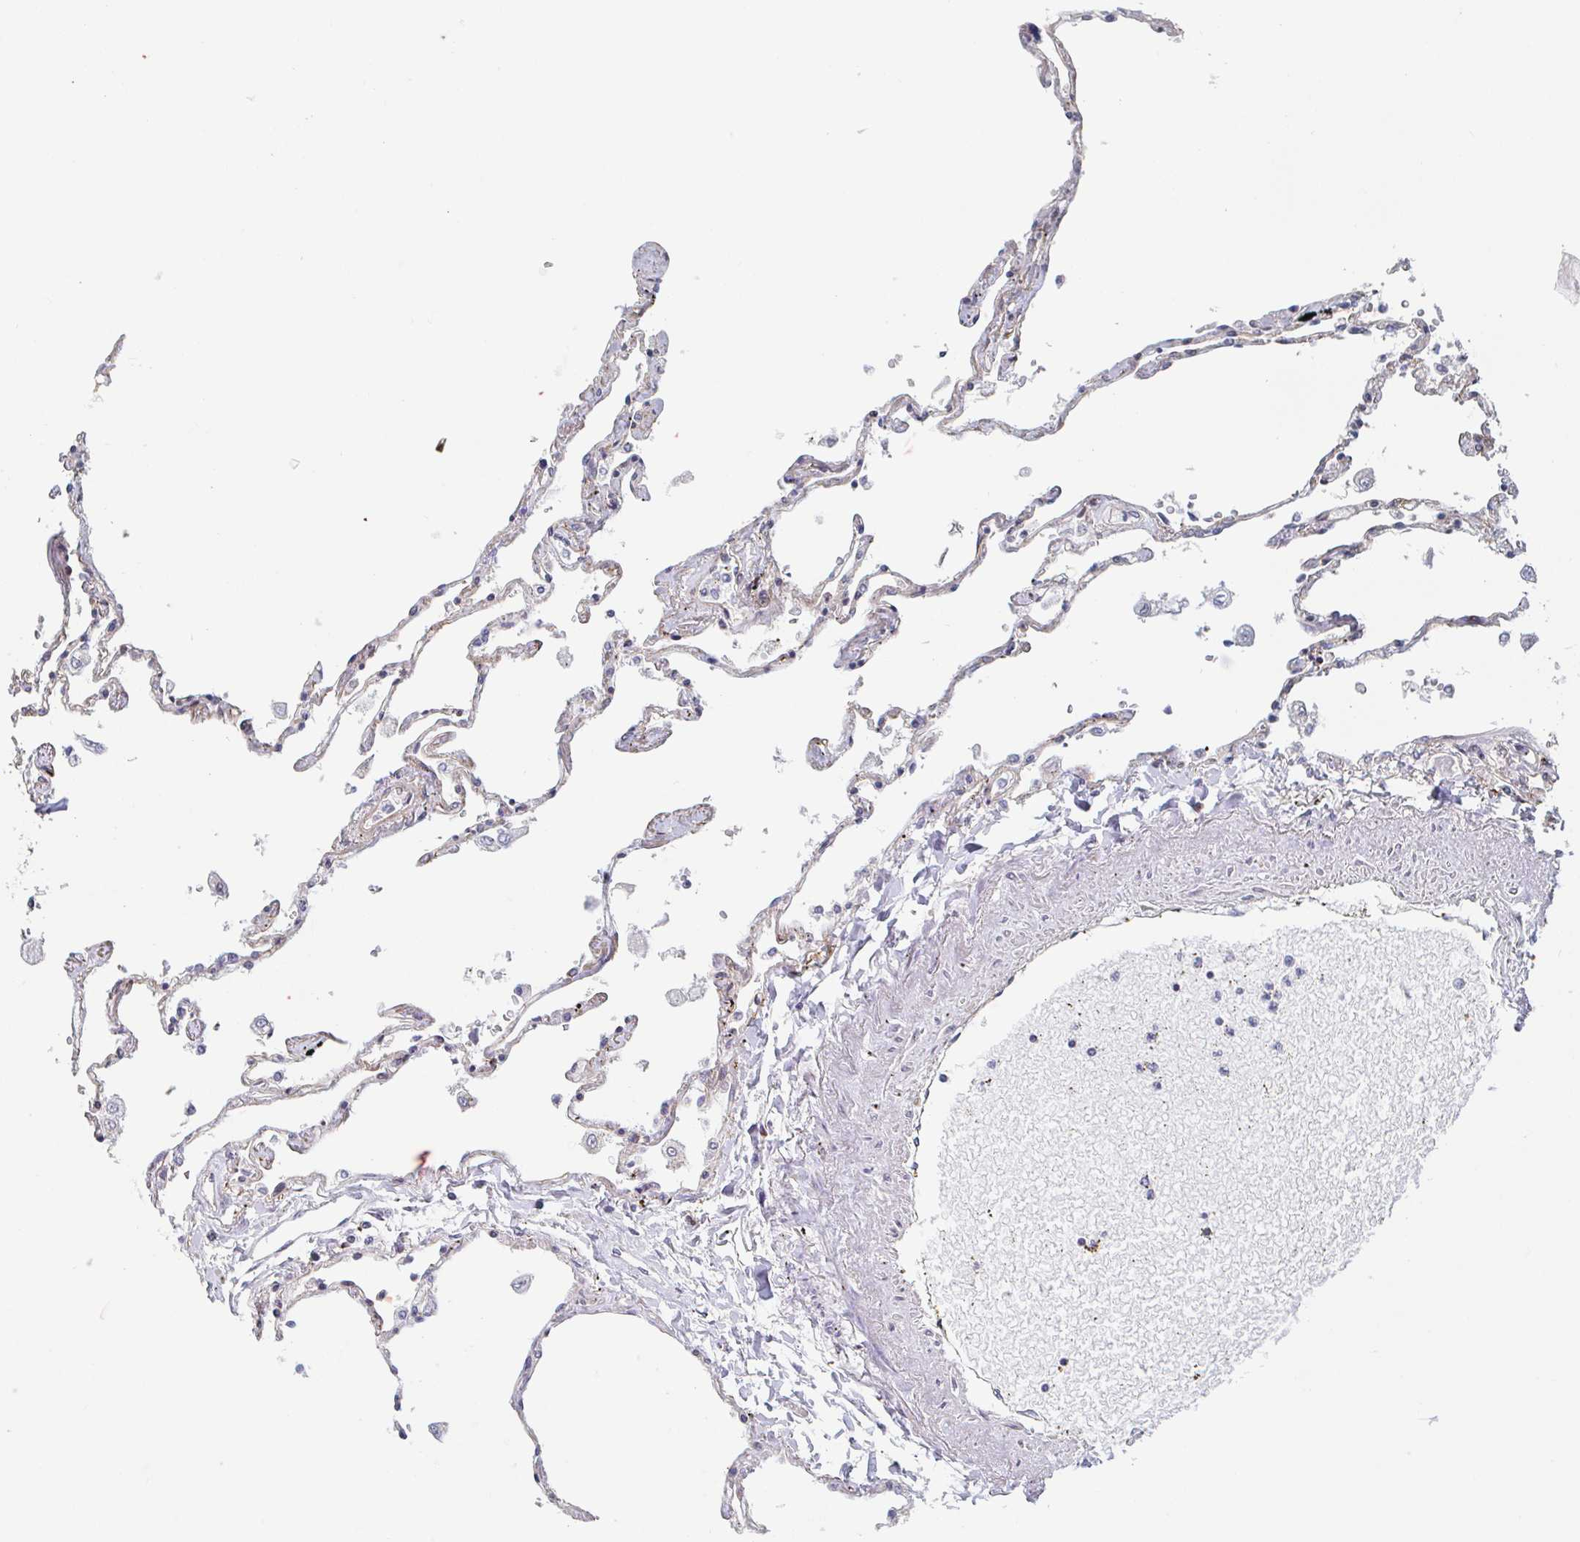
{"staining": {"intensity": "weak", "quantity": "25%-75%", "location": "cytoplasmic/membranous"}, "tissue": "lung", "cell_type": "Alveolar cells", "image_type": "normal", "snomed": [{"axis": "morphology", "description": "Normal tissue, NOS"}, {"axis": "topography", "description": "Lung"}], "caption": "Brown immunohistochemical staining in unremarkable human lung demonstrates weak cytoplasmic/membranous positivity in approximately 25%-75% of alveolar cells. (DAB IHC with brightfield microscopy, high magnification).", "gene": "DVL3", "patient": {"sex": "female", "age": 67}}